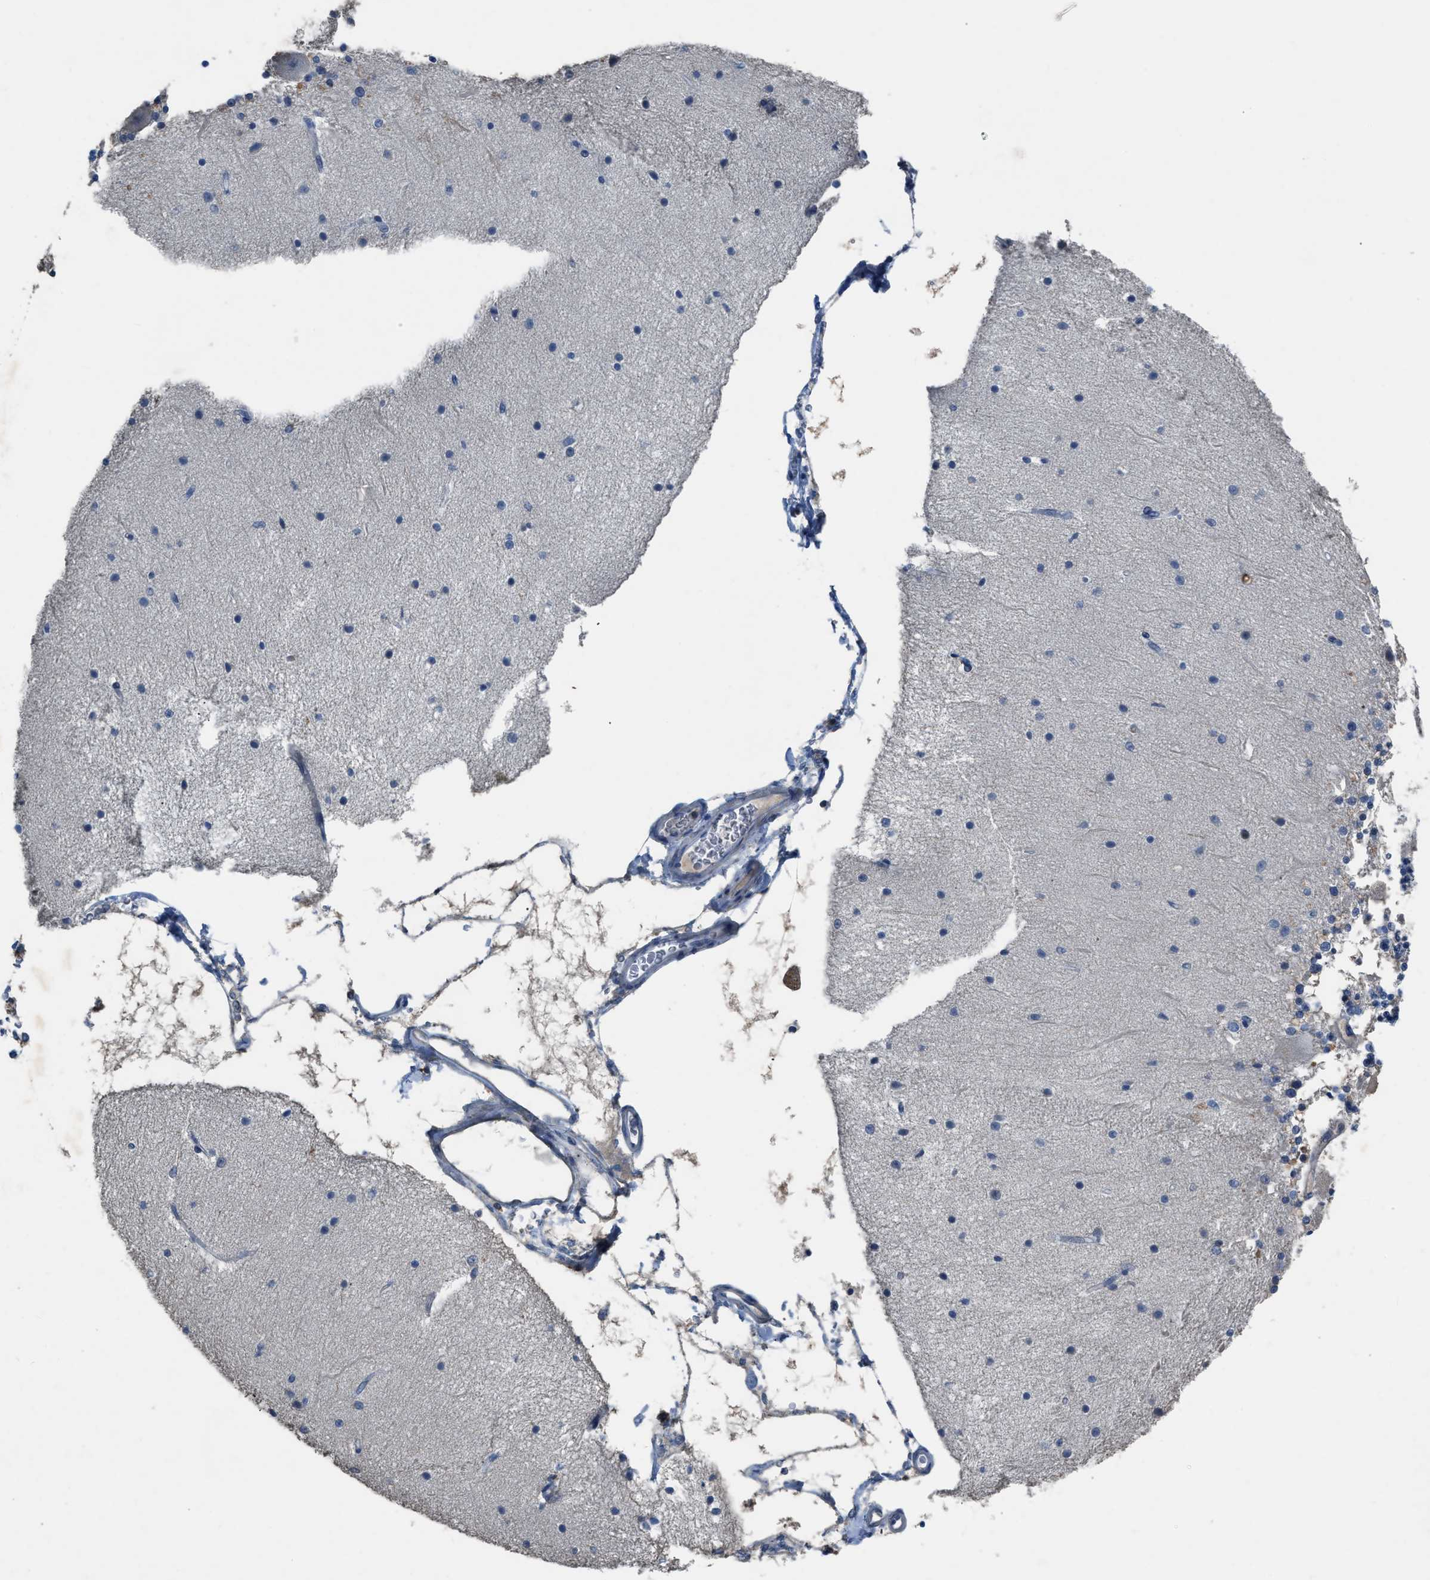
{"staining": {"intensity": "negative", "quantity": "none", "location": "none"}, "tissue": "cerebellum", "cell_type": "Cells in granular layer", "image_type": "normal", "snomed": [{"axis": "morphology", "description": "Normal tissue, NOS"}, {"axis": "topography", "description": "Cerebellum"}], "caption": "Cells in granular layer are negative for protein expression in benign human cerebellum. (DAB (3,3'-diaminobenzidine) IHC with hematoxylin counter stain).", "gene": "OR51E1", "patient": {"sex": "female", "age": 54}}